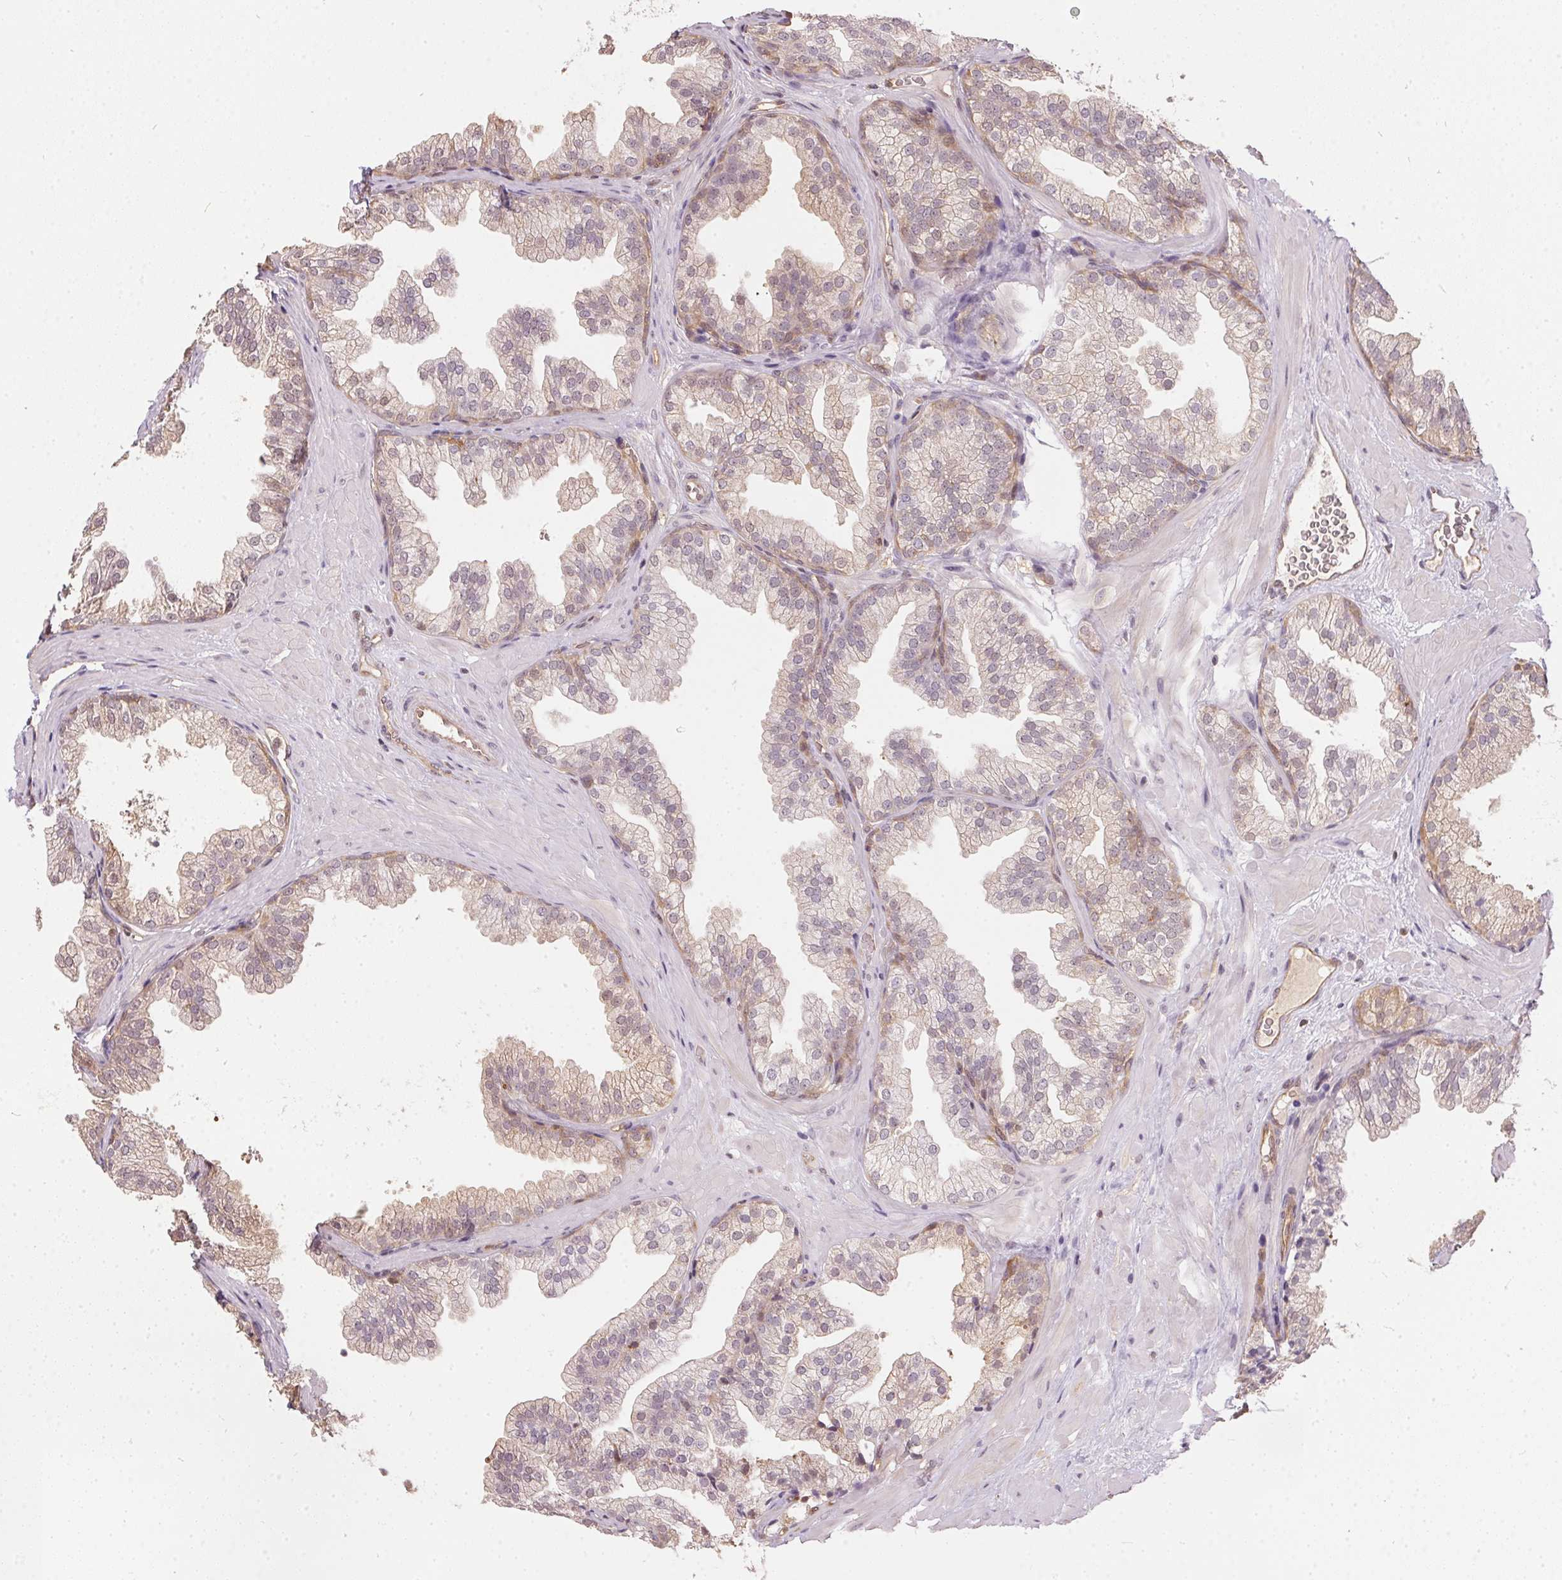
{"staining": {"intensity": "weak", "quantity": "<25%", "location": "cytoplasmic/membranous"}, "tissue": "prostate", "cell_type": "Glandular cells", "image_type": "normal", "snomed": [{"axis": "morphology", "description": "Normal tissue, NOS"}, {"axis": "topography", "description": "Prostate"}], "caption": "Immunohistochemical staining of normal prostate demonstrates no significant positivity in glandular cells.", "gene": "BLMH", "patient": {"sex": "male", "age": 37}}